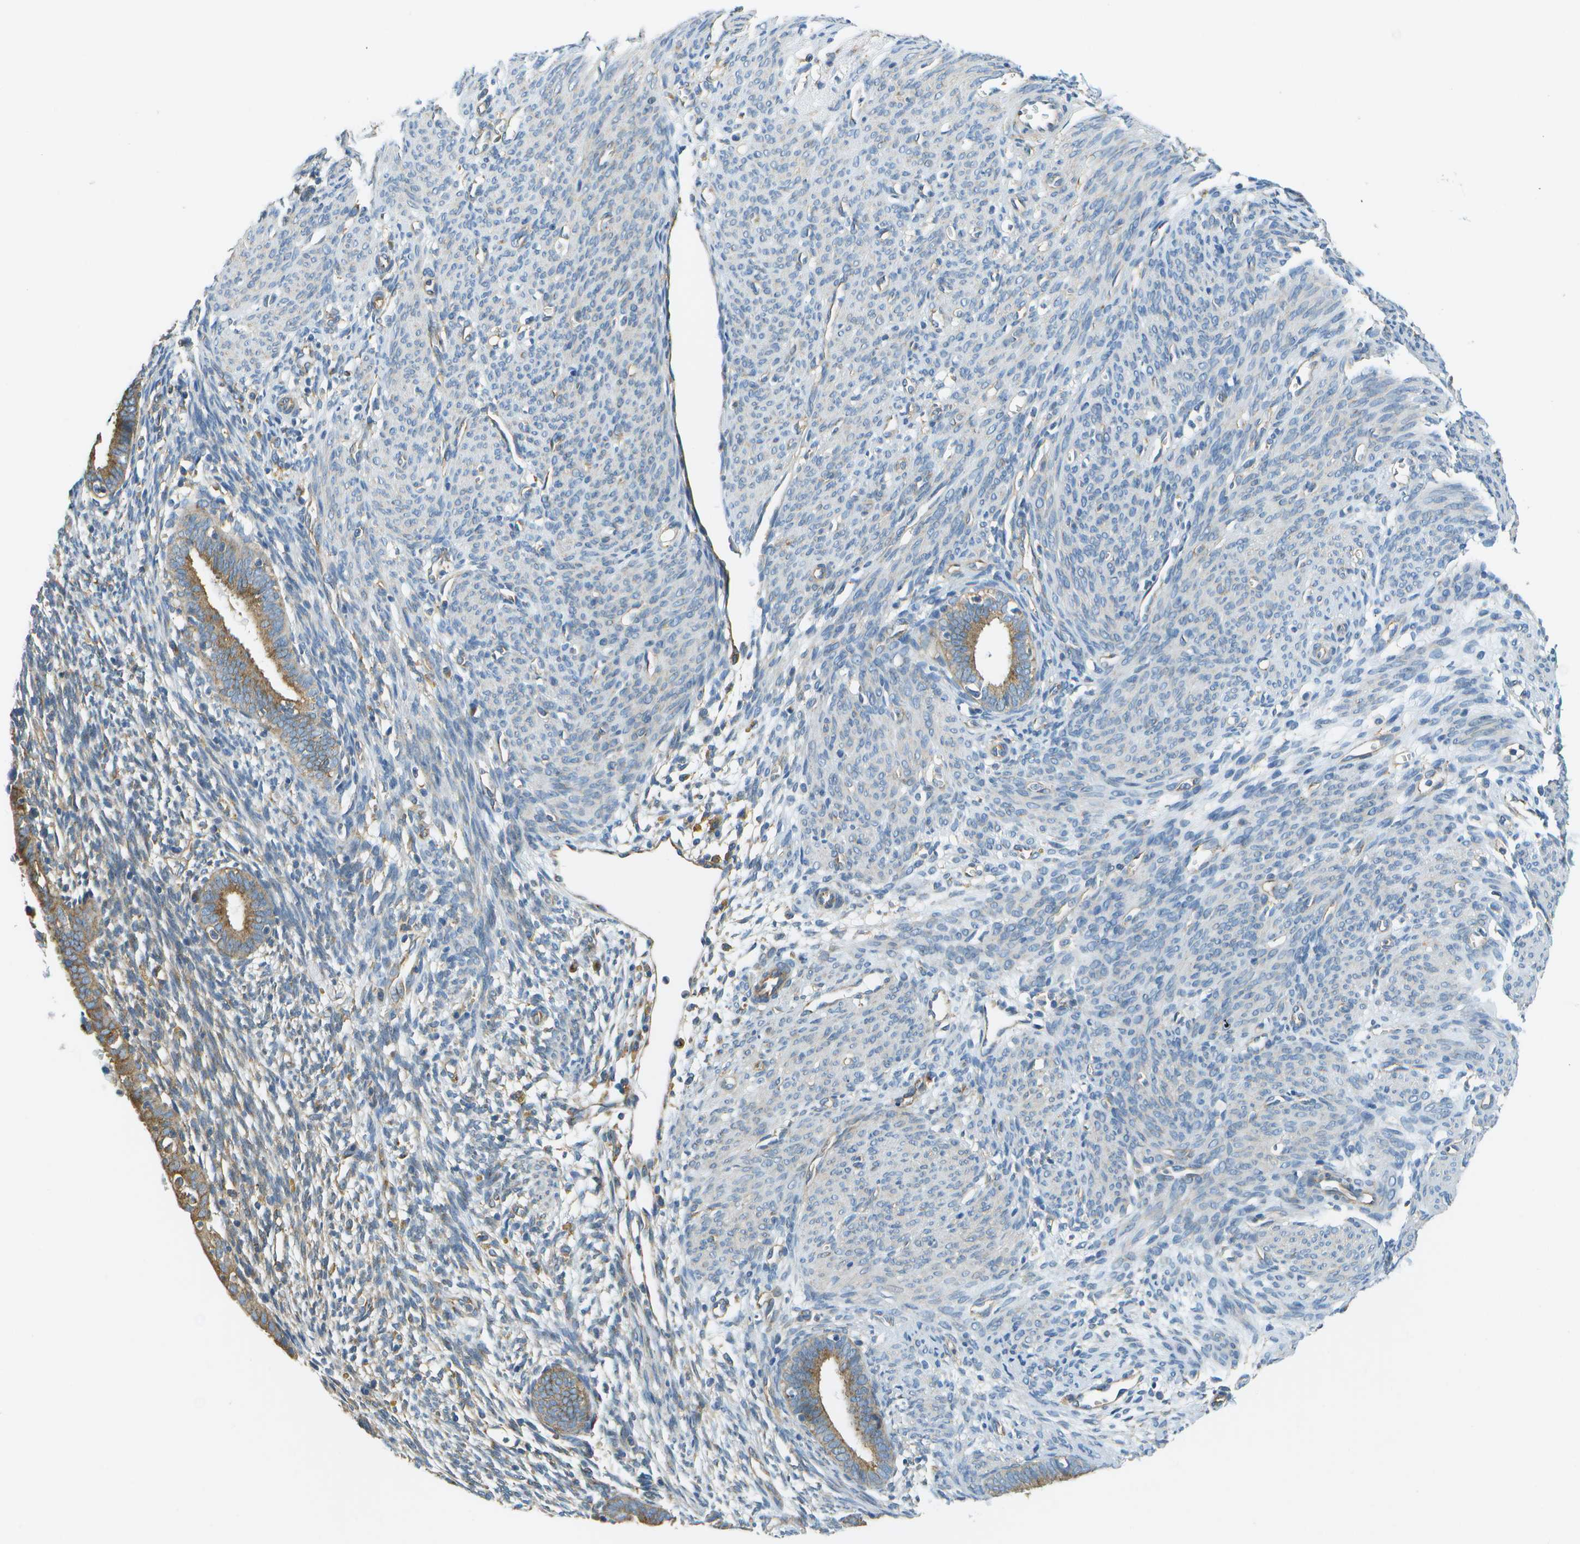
{"staining": {"intensity": "moderate", "quantity": "<25%", "location": "cytoplasmic/membranous"}, "tissue": "endometrium", "cell_type": "Cells in endometrial stroma", "image_type": "normal", "snomed": [{"axis": "morphology", "description": "Normal tissue, NOS"}, {"axis": "morphology", "description": "Adenocarcinoma, NOS"}, {"axis": "topography", "description": "Endometrium"}, {"axis": "topography", "description": "Ovary"}], "caption": "An immunohistochemistry (IHC) image of benign tissue is shown. Protein staining in brown shows moderate cytoplasmic/membranous positivity in endometrium within cells in endometrial stroma.", "gene": "CLTC", "patient": {"sex": "female", "age": 68}}